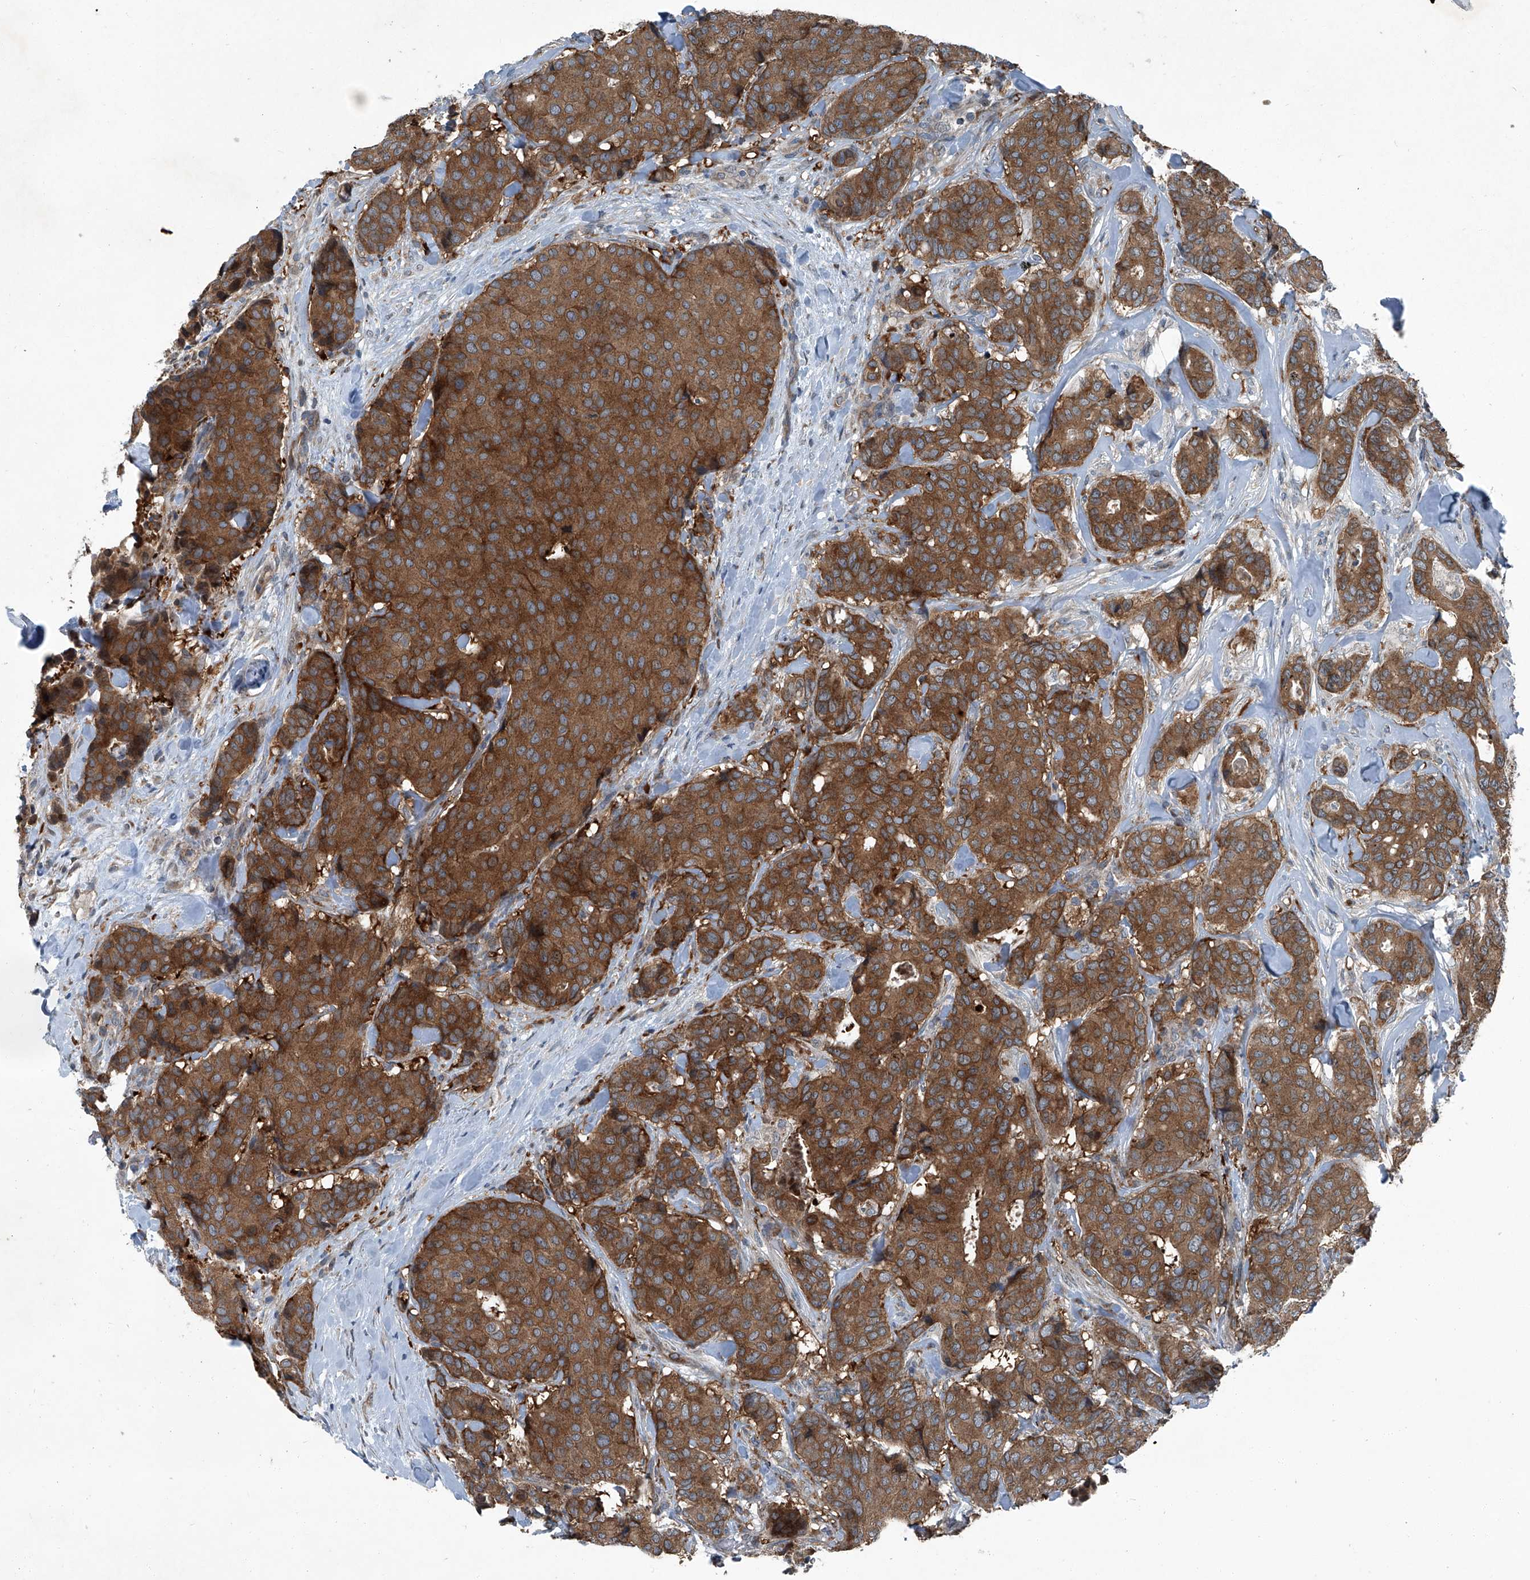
{"staining": {"intensity": "strong", "quantity": ">75%", "location": "cytoplasmic/membranous"}, "tissue": "breast cancer", "cell_type": "Tumor cells", "image_type": "cancer", "snomed": [{"axis": "morphology", "description": "Duct carcinoma"}, {"axis": "topography", "description": "Breast"}], "caption": "Breast intraductal carcinoma stained for a protein (brown) displays strong cytoplasmic/membranous positive positivity in about >75% of tumor cells.", "gene": "SENP2", "patient": {"sex": "female", "age": 75}}